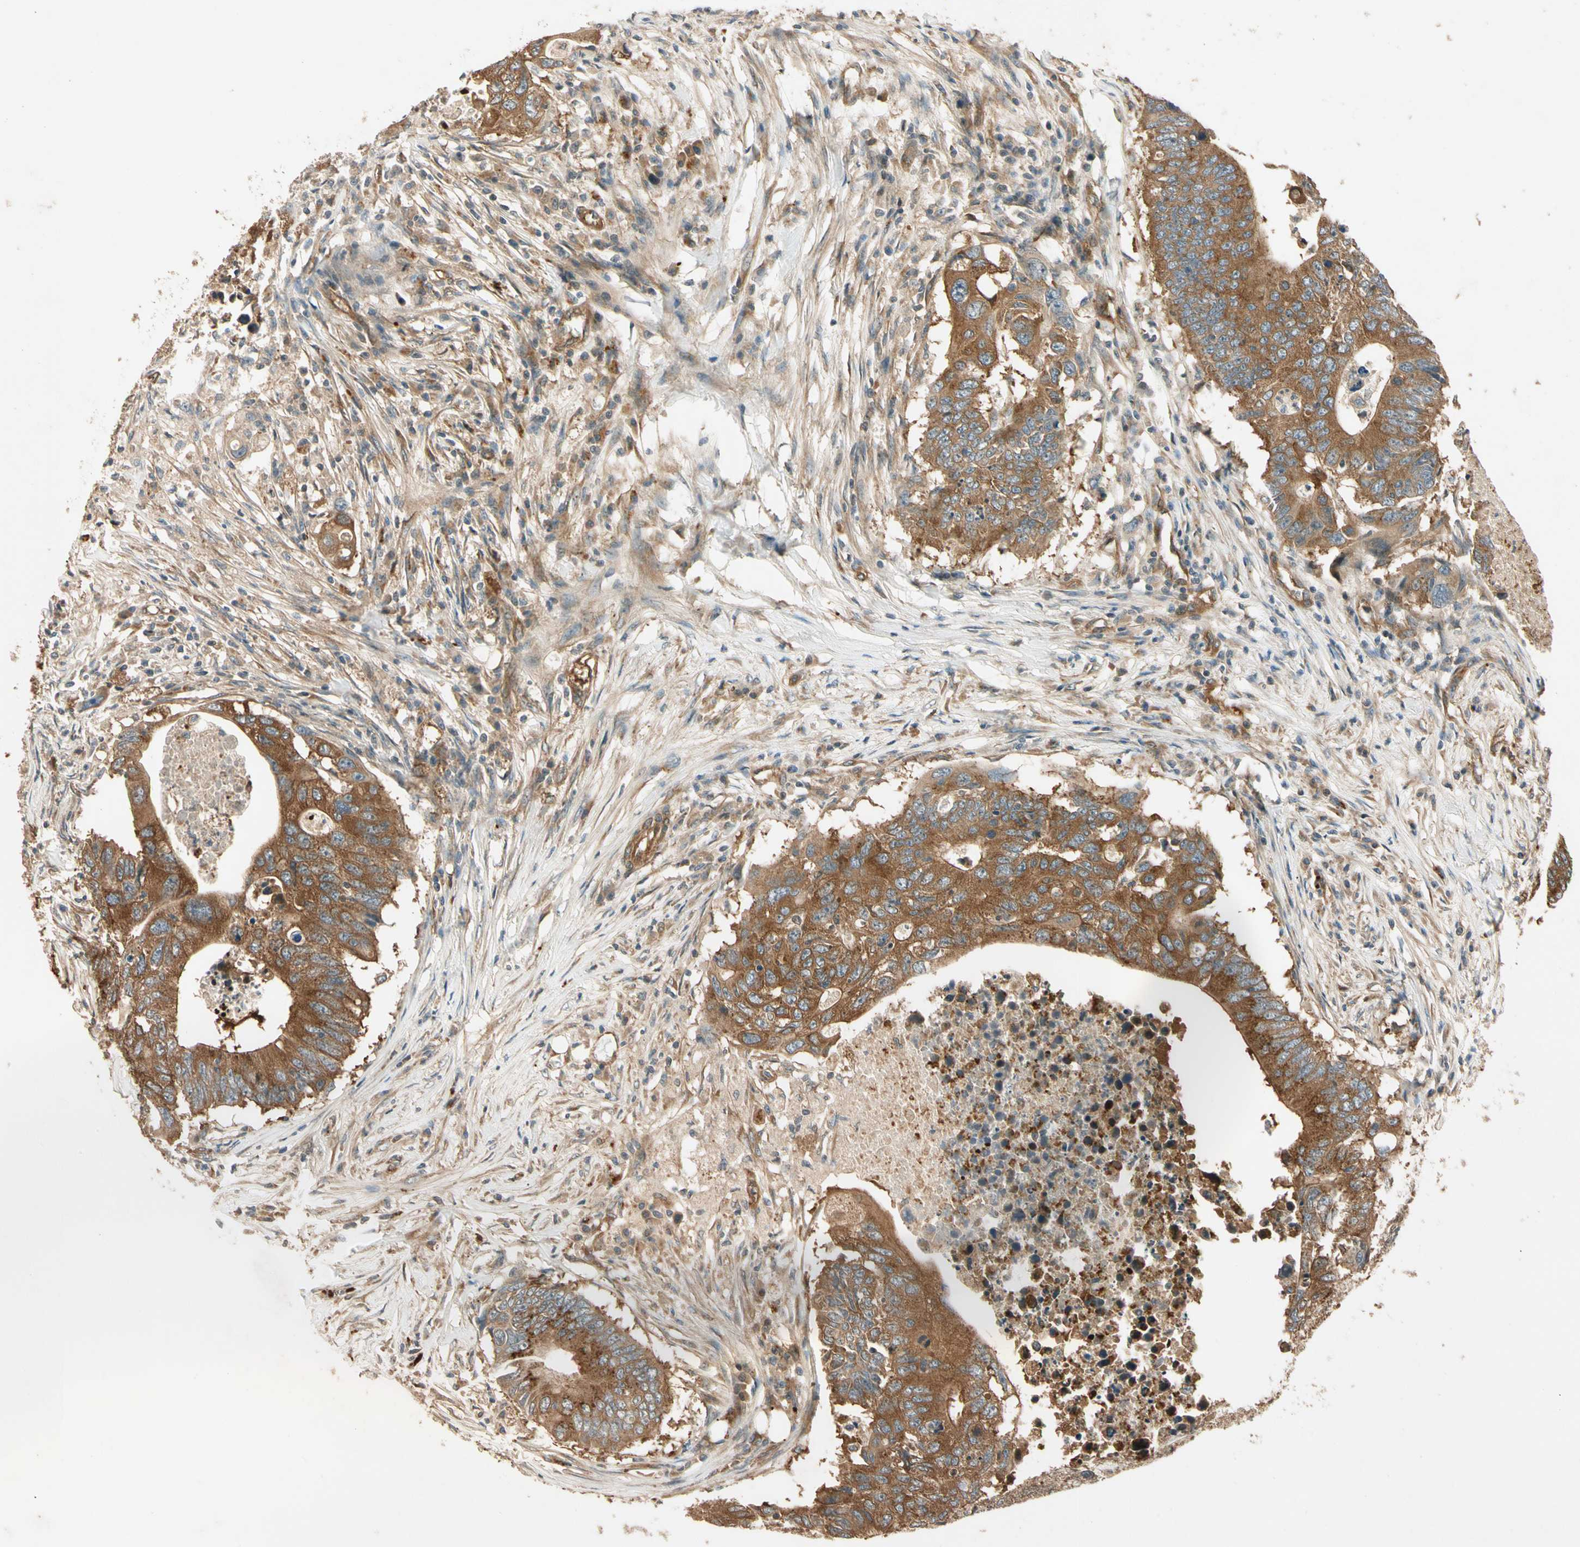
{"staining": {"intensity": "moderate", "quantity": ">75%", "location": "cytoplasmic/membranous"}, "tissue": "colorectal cancer", "cell_type": "Tumor cells", "image_type": "cancer", "snomed": [{"axis": "morphology", "description": "Adenocarcinoma, NOS"}, {"axis": "topography", "description": "Colon"}], "caption": "An immunohistochemistry image of neoplastic tissue is shown. Protein staining in brown highlights moderate cytoplasmic/membranous positivity in colorectal cancer (adenocarcinoma) within tumor cells.", "gene": "ROCK2", "patient": {"sex": "male", "age": 71}}